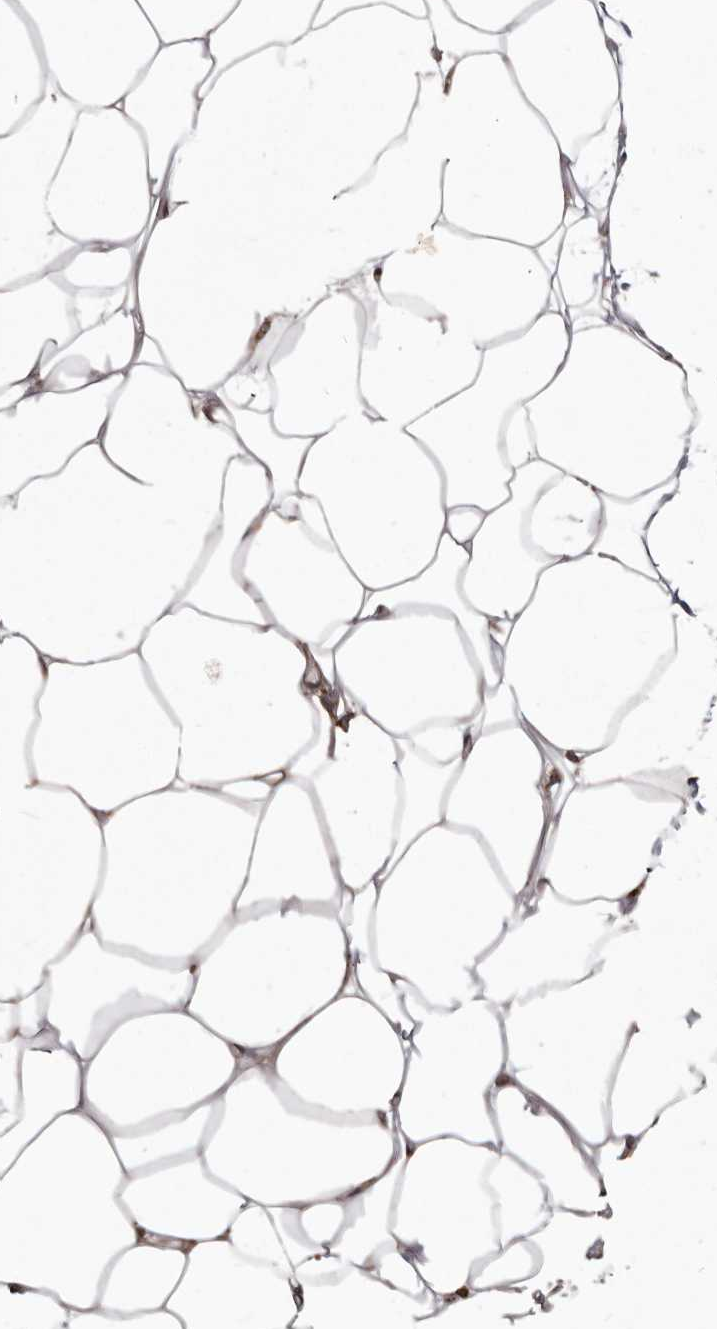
{"staining": {"intensity": "moderate", "quantity": "<25%", "location": "cytoplasmic/membranous"}, "tissue": "adipose tissue", "cell_type": "Adipocytes", "image_type": "normal", "snomed": [{"axis": "morphology", "description": "Normal tissue, NOS"}, {"axis": "topography", "description": "Breast"}], "caption": "Immunohistochemistry (IHC) histopathology image of benign adipose tissue: adipose tissue stained using immunohistochemistry (IHC) demonstrates low levels of moderate protein expression localized specifically in the cytoplasmic/membranous of adipocytes, appearing as a cytoplasmic/membranous brown color.", "gene": "NUP43", "patient": {"sex": "female", "age": 23}}